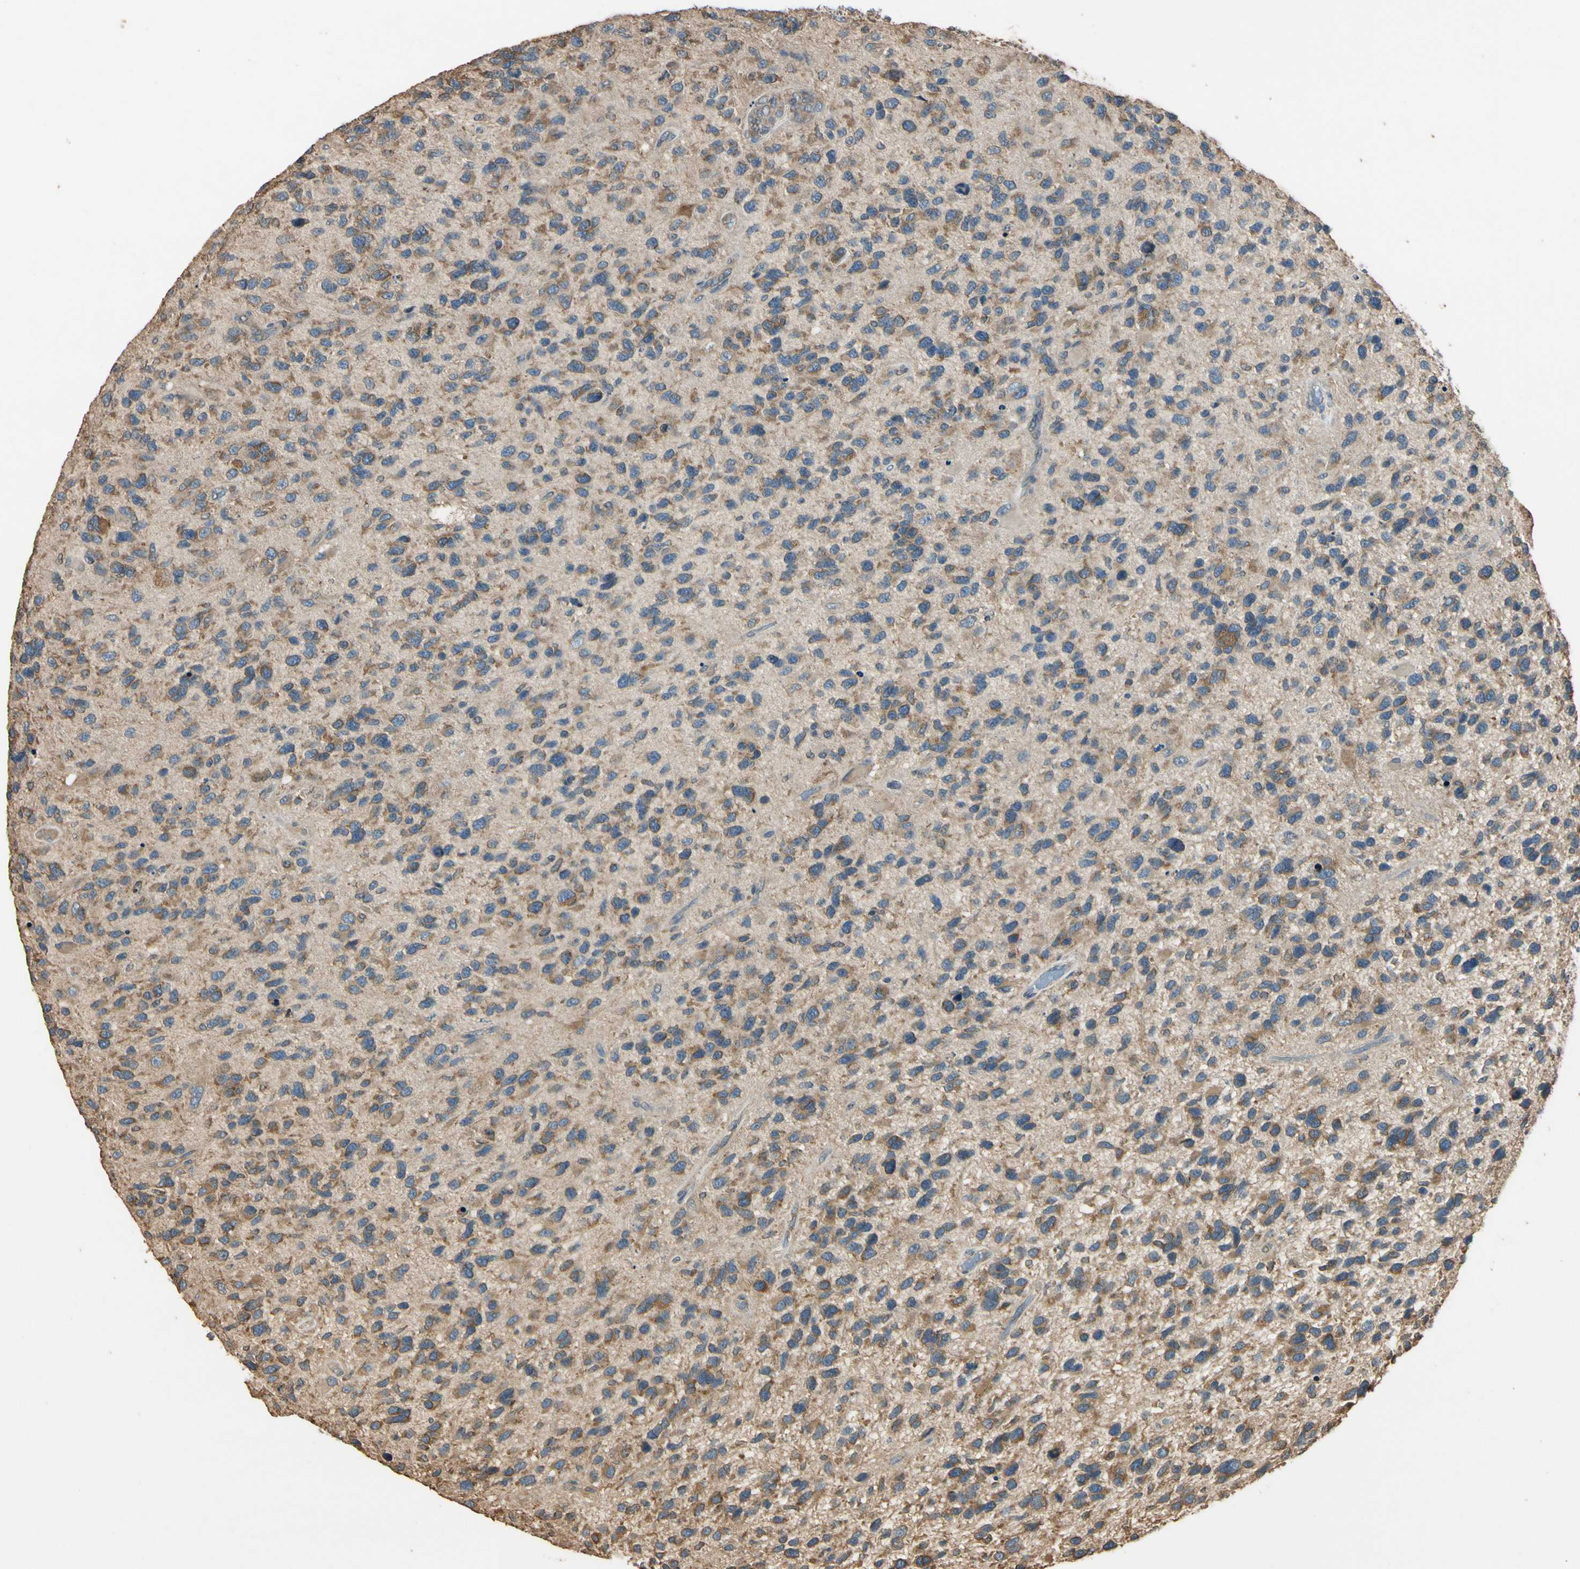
{"staining": {"intensity": "moderate", "quantity": "25%-75%", "location": "cytoplasmic/membranous"}, "tissue": "glioma", "cell_type": "Tumor cells", "image_type": "cancer", "snomed": [{"axis": "morphology", "description": "Glioma, malignant, High grade"}, {"axis": "topography", "description": "Brain"}], "caption": "IHC histopathology image of malignant high-grade glioma stained for a protein (brown), which exhibits medium levels of moderate cytoplasmic/membranous expression in about 25%-75% of tumor cells.", "gene": "STX18", "patient": {"sex": "female", "age": 58}}